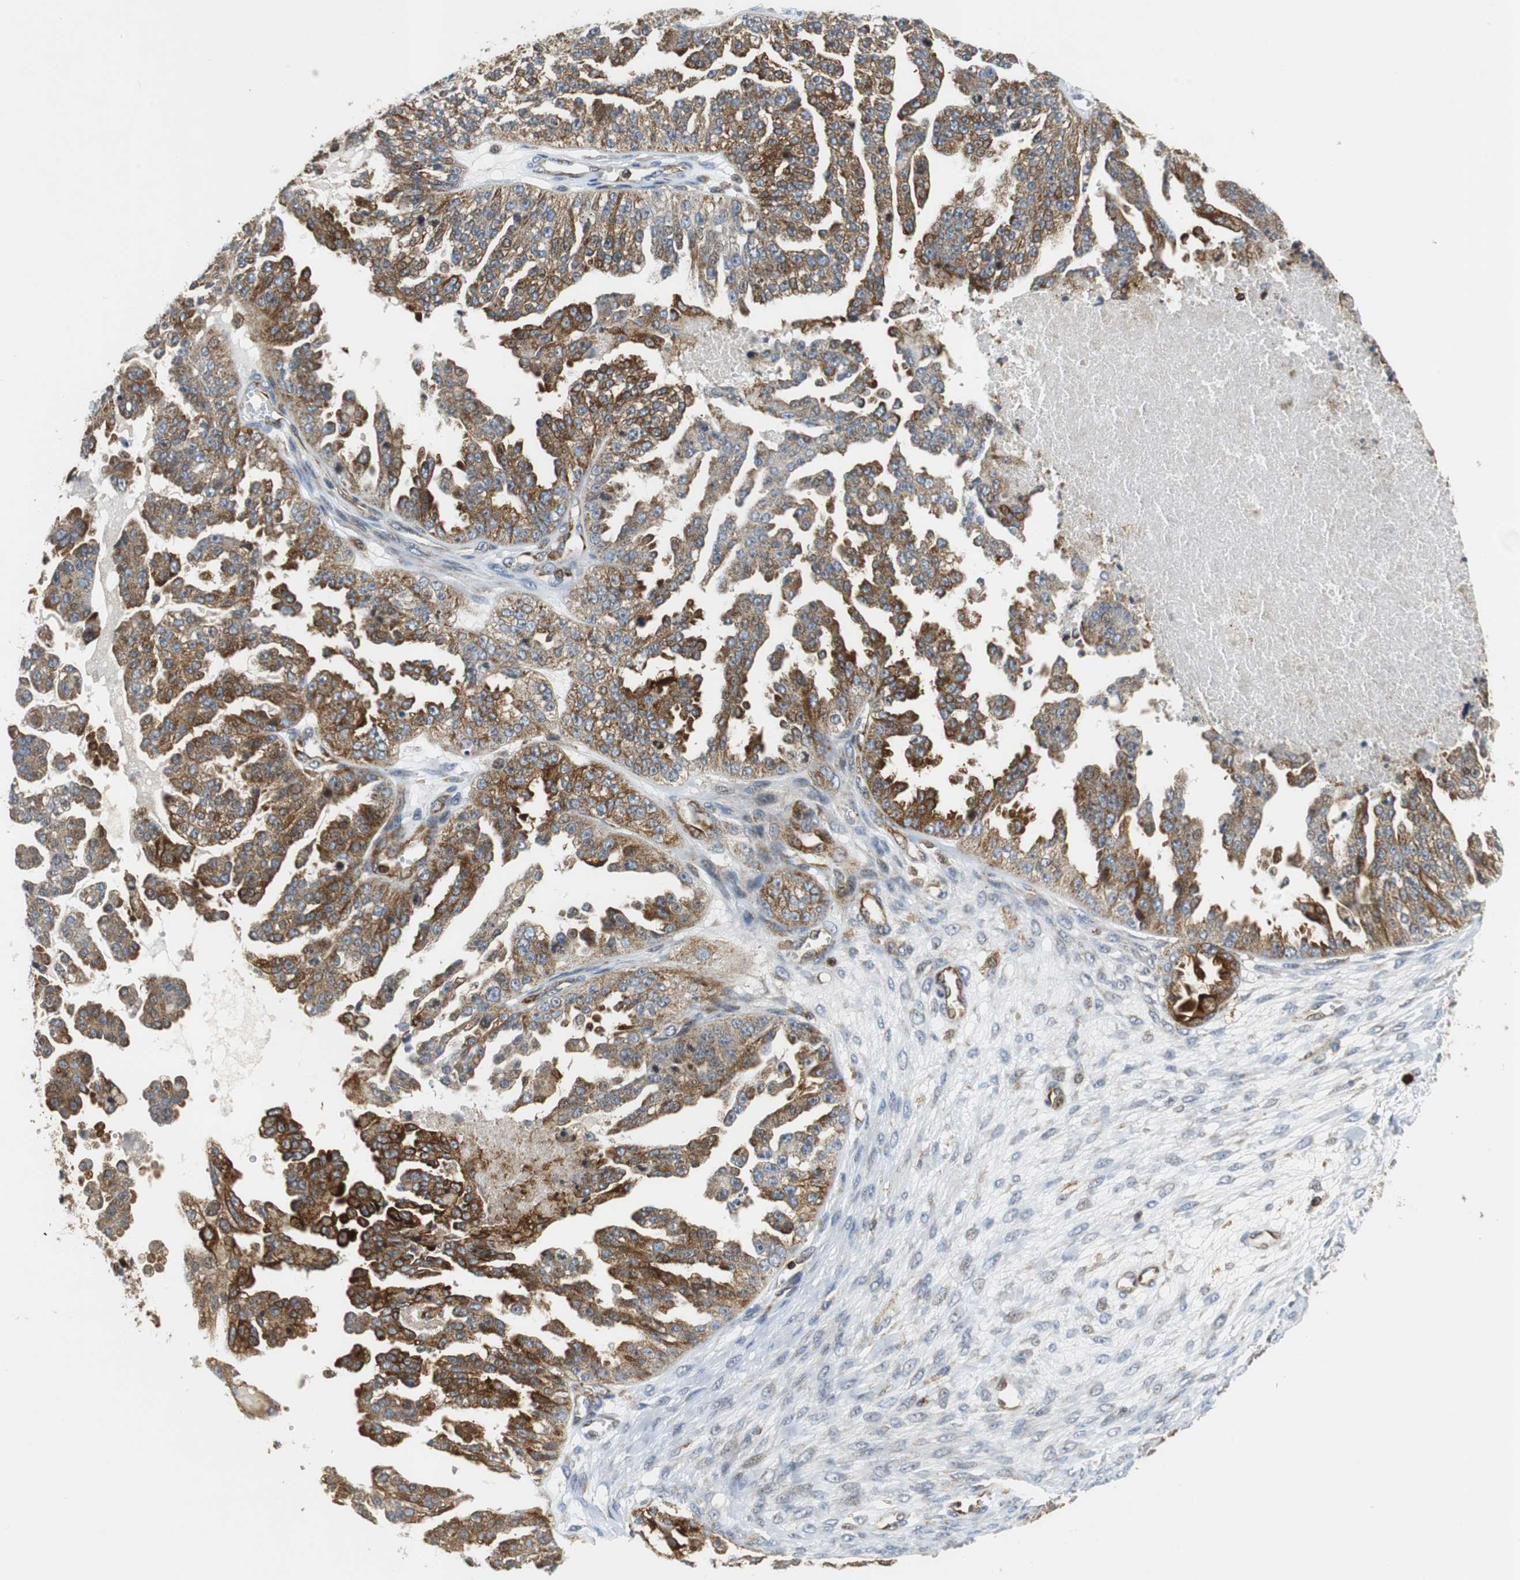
{"staining": {"intensity": "strong", "quantity": ">75%", "location": "cytoplasmic/membranous"}, "tissue": "ovarian cancer", "cell_type": "Tumor cells", "image_type": "cancer", "snomed": [{"axis": "morphology", "description": "Carcinoma, NOS"}, {"axis": "topography", "description": "Soft tissue"}, {"axis": "topography", "description": "Ovary"}], "caption": "Immunohistochemical staining of ovarian cancer (carcinoma) displays high levels of strong cytoplasmic/membranous protein positivity in approximately >75% of tumor cells.", "gene": "TUBA4A", "patient": {"sex": "female", "age": 54}}